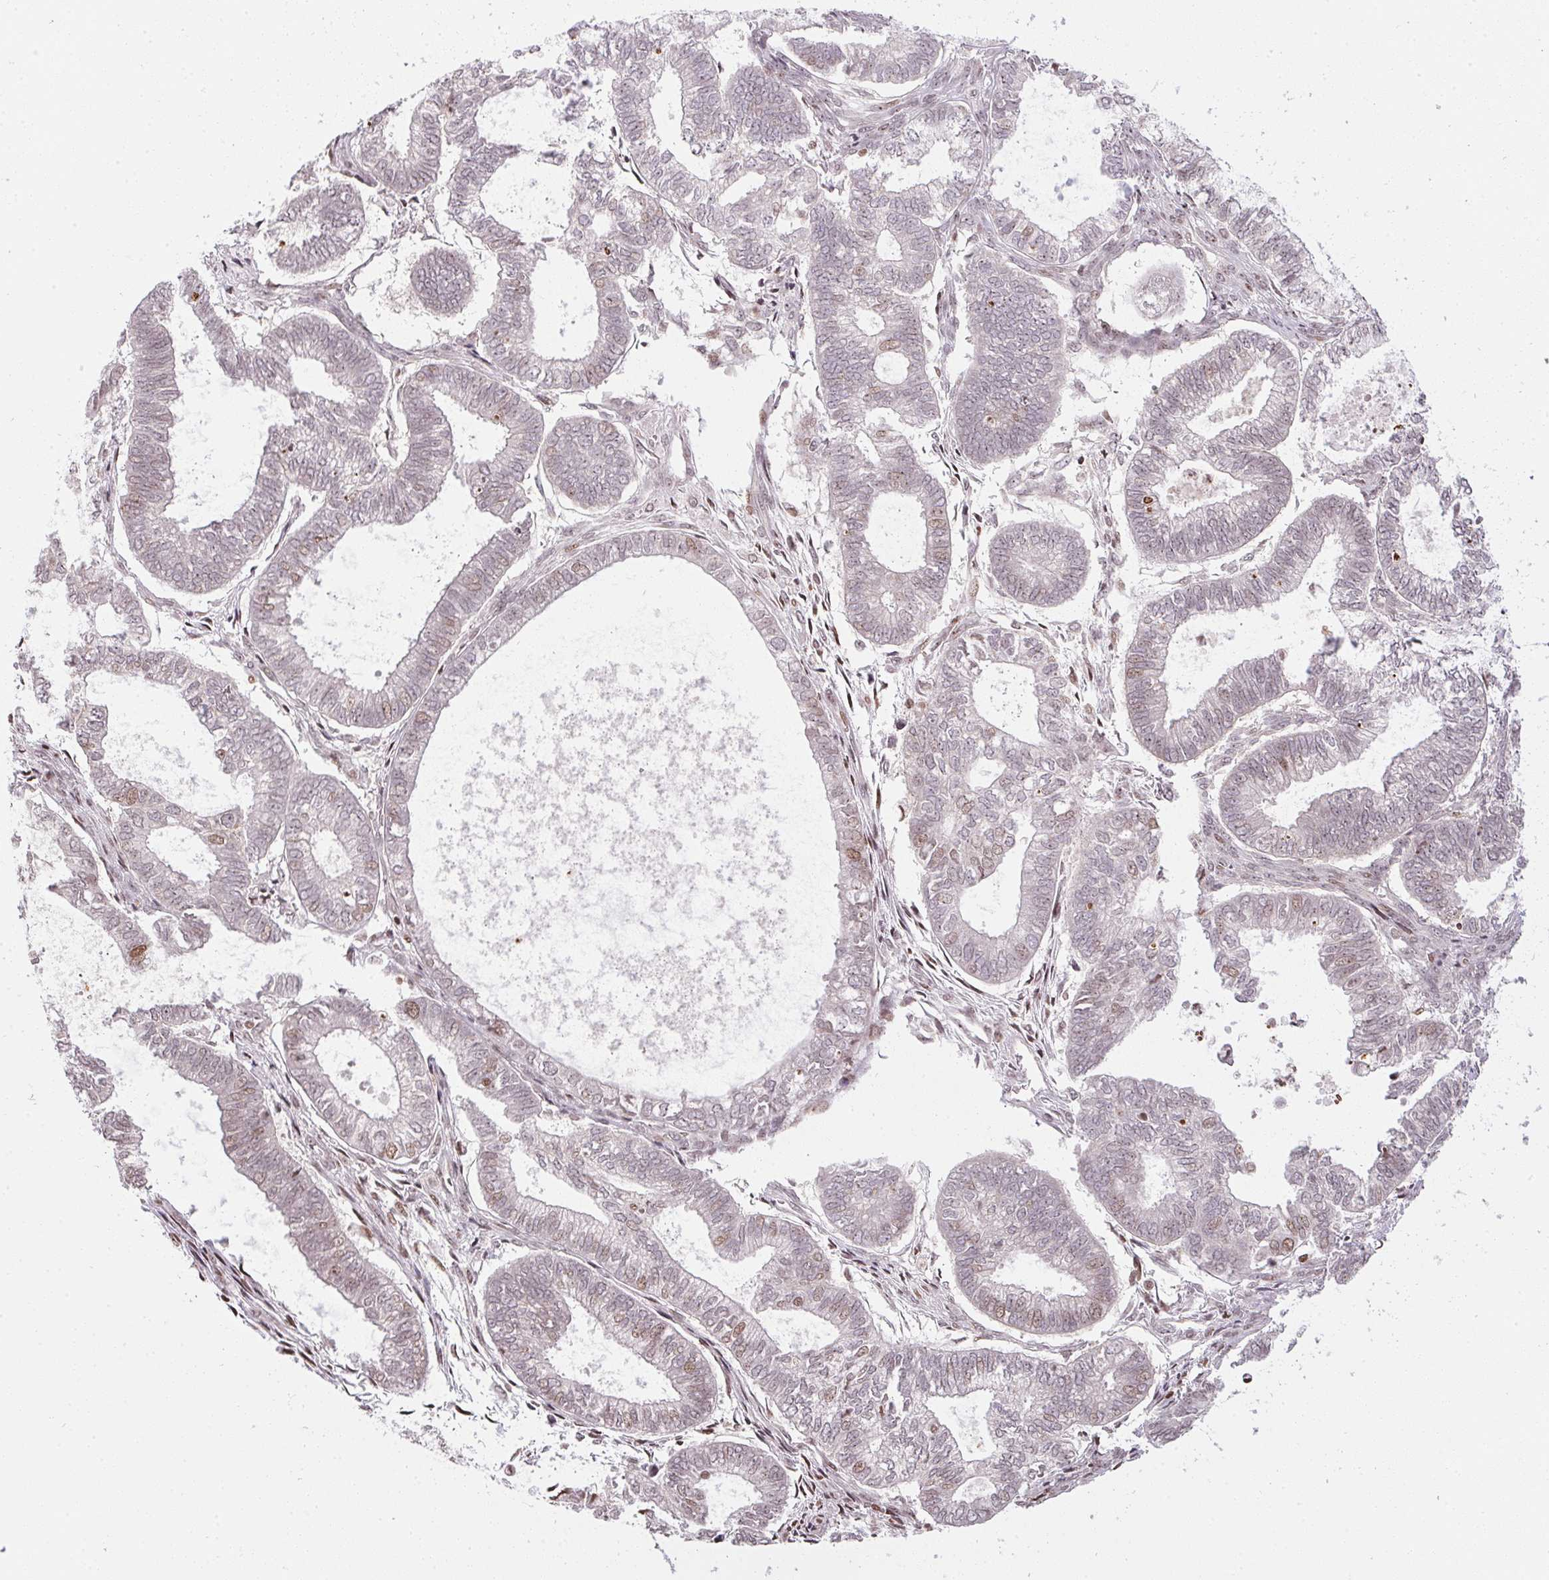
{"staining": {"intensity": "weak", "quantity": "<25%", "location": "nuclear"}, "tissue": "ovarian cancer", "cell_type": "Tumor cells", "image_type": "cancer", "snomed": [{"axis": "morphology", "description": "Carcinoma, endometroid"}, {"axis": "topography", "description": "Ovary"}], "caption": "This is an IHC histopathology image of ovarian cancer (endometroid carcinoma). There is no expression in tumor cells.", "gene": "RNF181", "patient": {"sex": "female", "age": 64}}